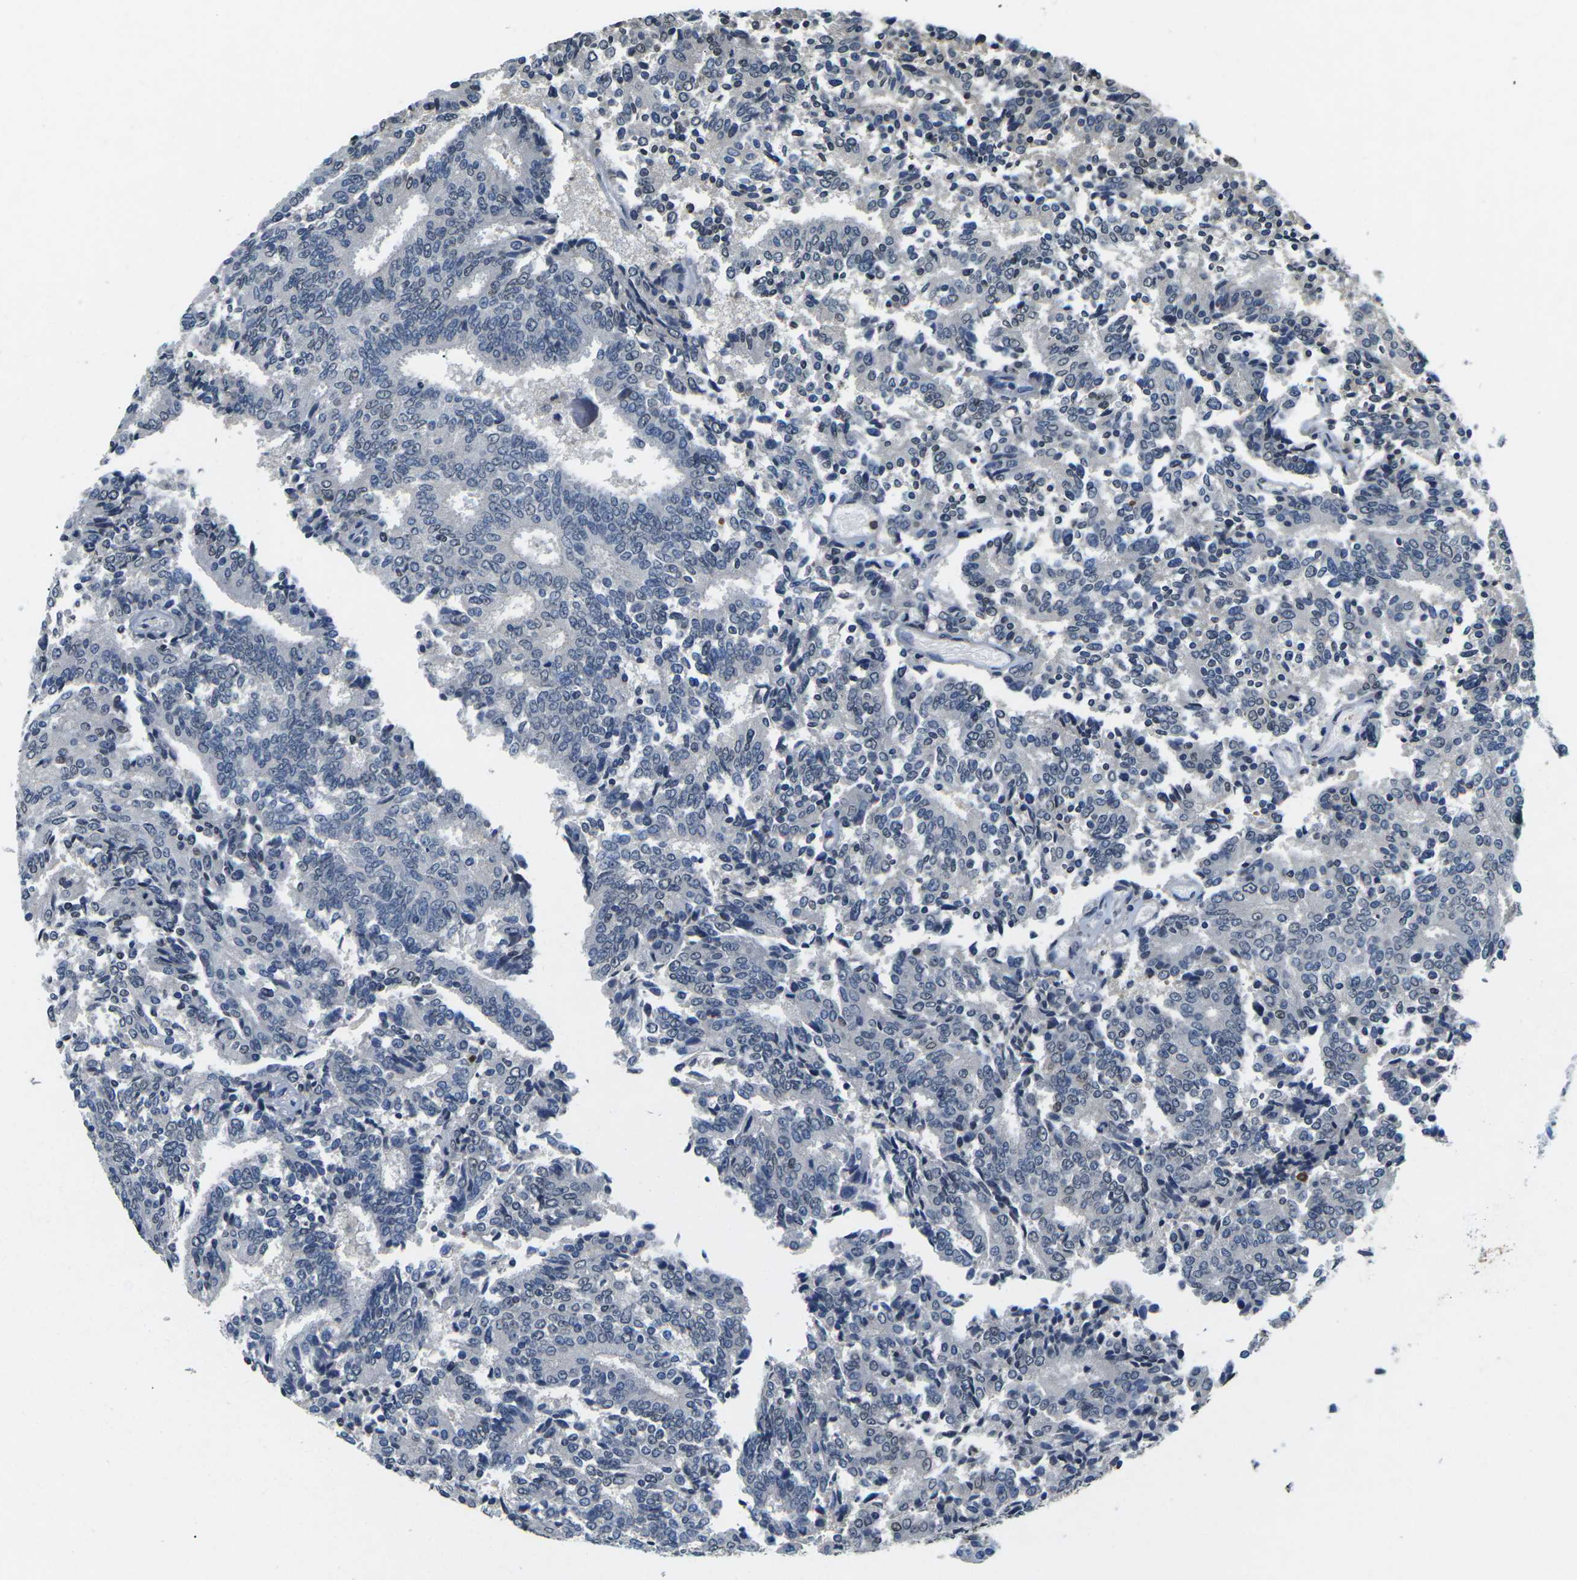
{"staining": {"intensity": "negative", "quantity": "none", "location": "none"}, "tissue": "prostate cancer", "cell_type": "Tumor cells", "image_type": "cancer", "snomed": [{"axis": "morphology", "description": "Normal tissue, NOS"}, {"axis": "morphology", "description": "Adenocarcinoma, High grade"}, {"axis": "topography", "description": "Prostate"}, {"axis": "topography", "description": "Seminal veicle"}], "caption": "An immunohistochemistry photomicrograph of prostate cancer (high-grade adenocarcinoma) is shown. There is no staining in tumor cells of prostate cancer (high-grade adenocarcinoma).", "gene": "SCNN1B", "patient": {"sex": "male", "age": 55}}